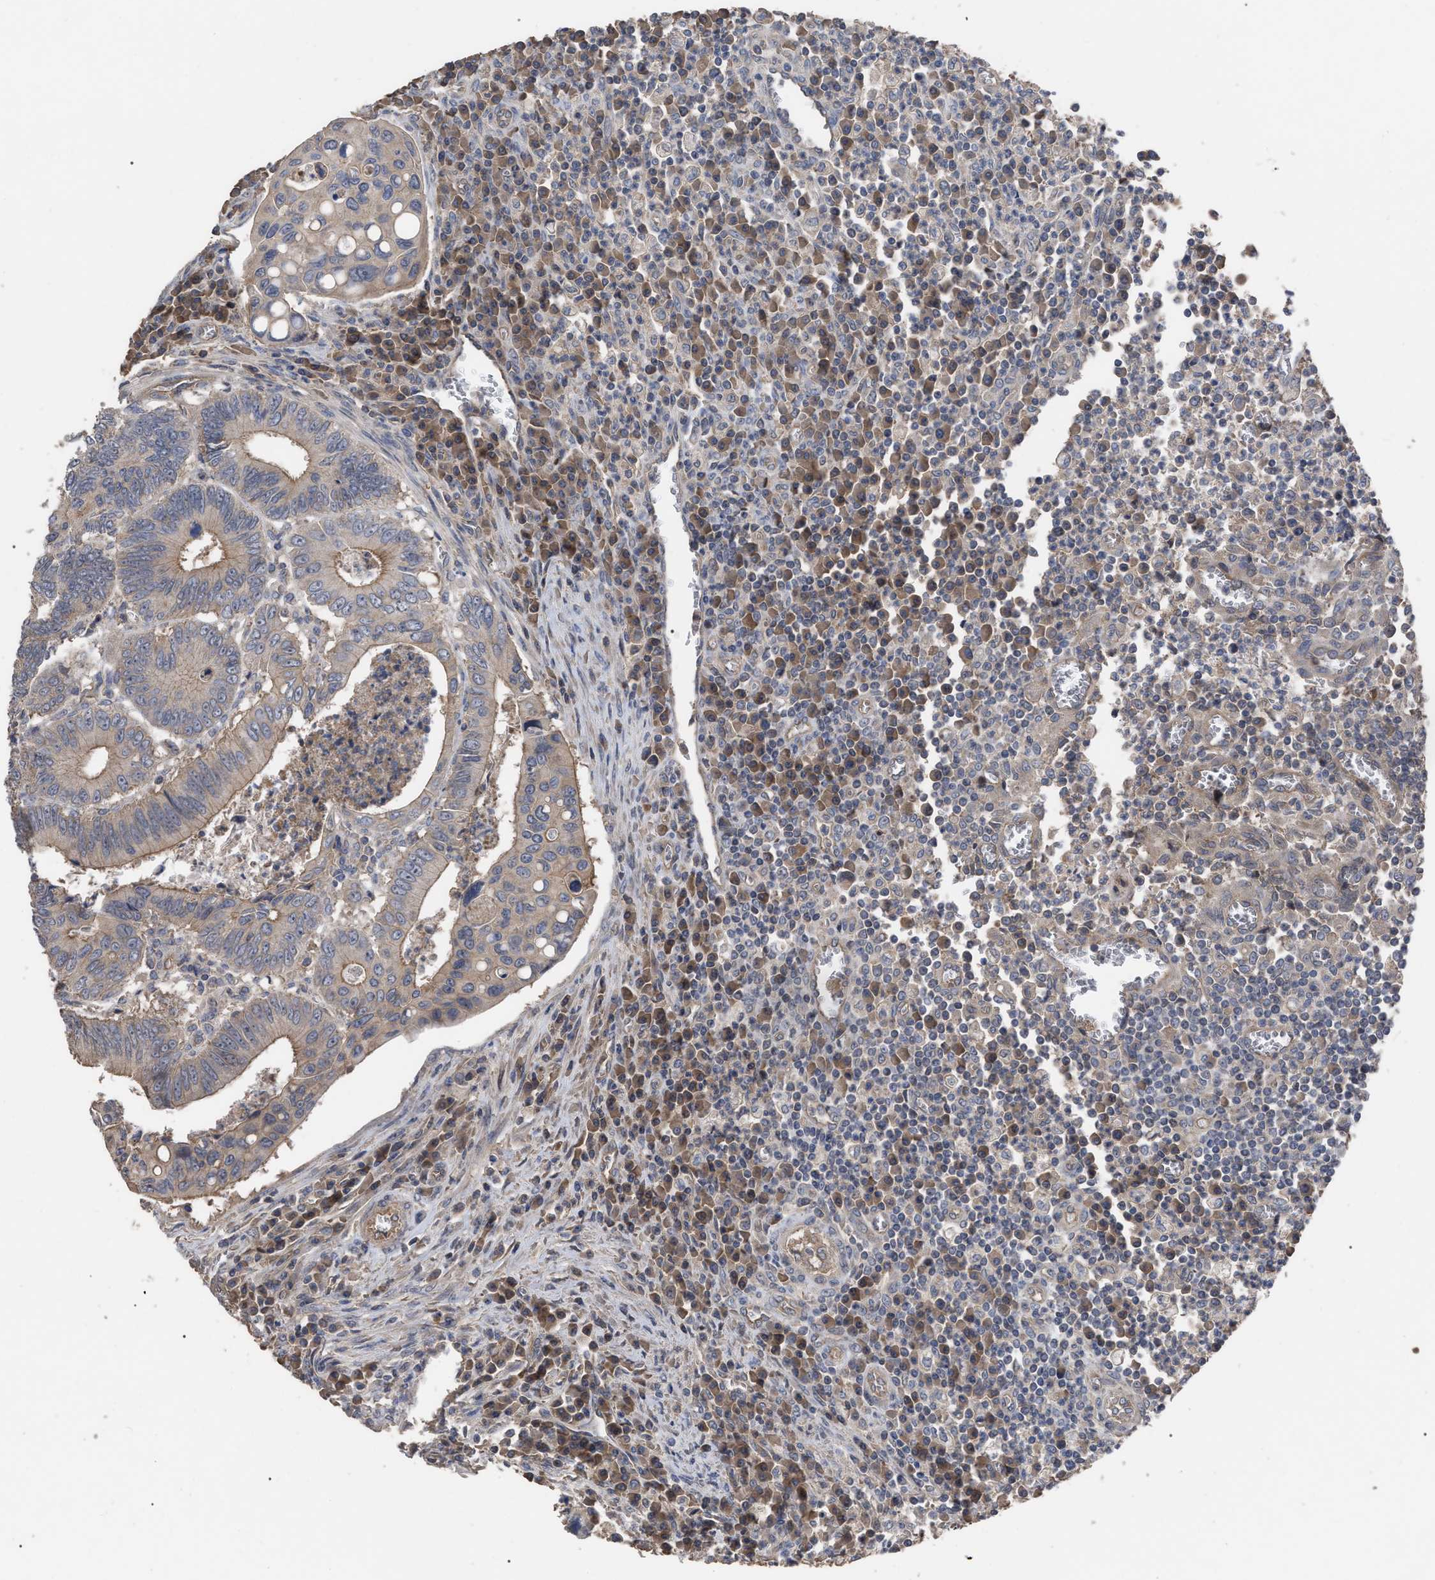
{"staining": {"intensity": "weak", "quantity": ">75%", "location": "cytoplasmic/membranous"}, "tissue": "colorectal cancer", "cell_type": "Tumor cells", "image_type": "cancer", "snomed": [{"axis": "morphology", "description": "Inflammation, NOS"}, {"axis": "morphology", "description": "Adenocarcinoma, NOS"}, {"axis": "topography", "description": "Colon"}], "caption": "Immunohistochemical staining of colorectal adenocarcinoma shows weak cytoplasmic/membranous protein positivity in about >75% of tumor cells.", "gene": "BTN2A1", "patient": {"sex": "male", "age": 72}}